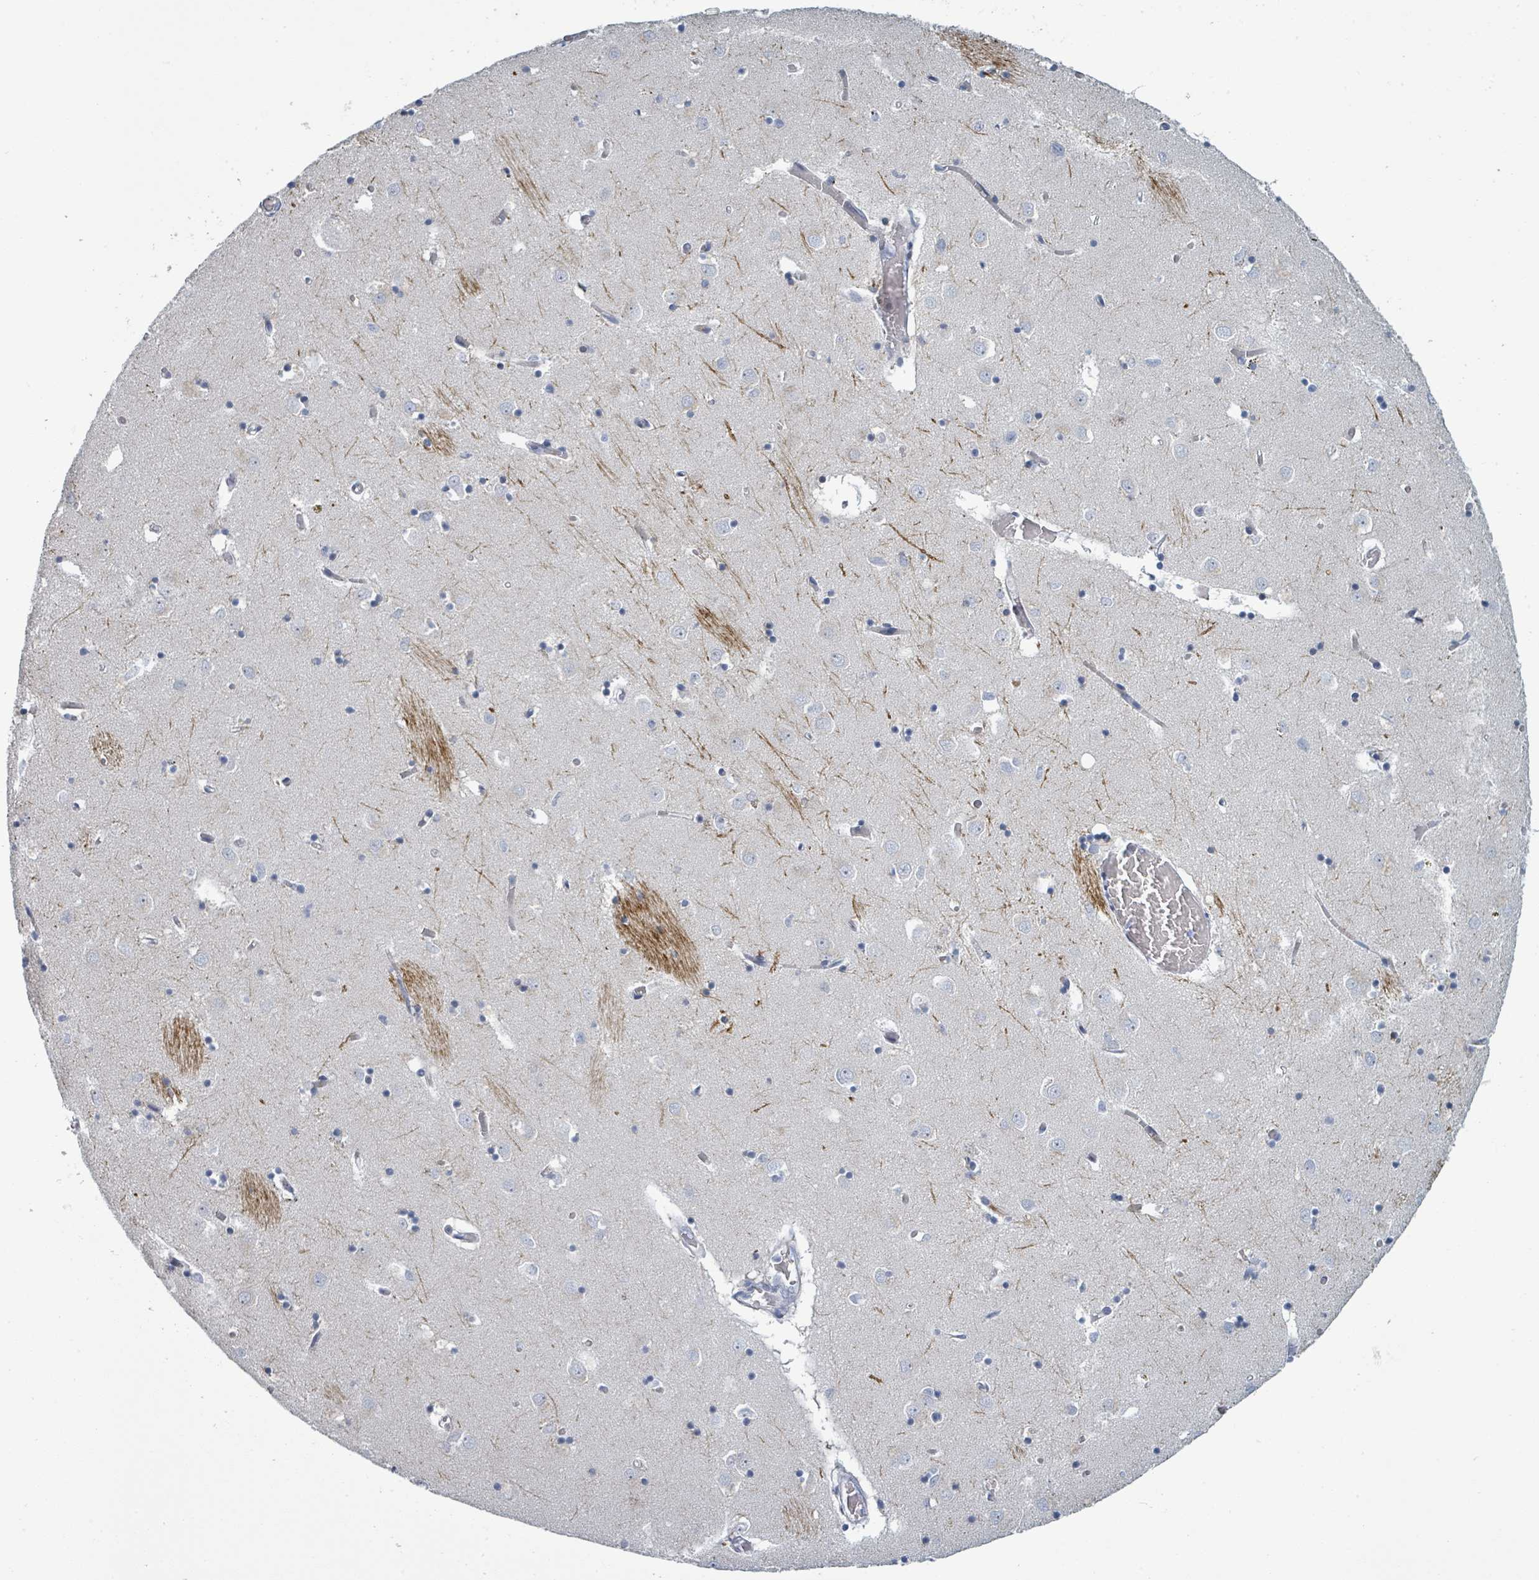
{"staining": {"intensity": "negative", "quantity": "none", "location": "none"}, "tissue": "caudate", "cell_type": "Glial cells", "image_type": "normal", "snomed": [{"axis": "morphology", "description": "Normal tissue, NOS"}, {"axis": "topography", "description": "Lateral ventricle wall"}], "caption": "High power microscopy image of an IHC histopathology image of unremarkable caudate, revealing no significant expression in glial cells.", "gene": "RAB33B", "patient": {"sex": "male", "age": 70}}